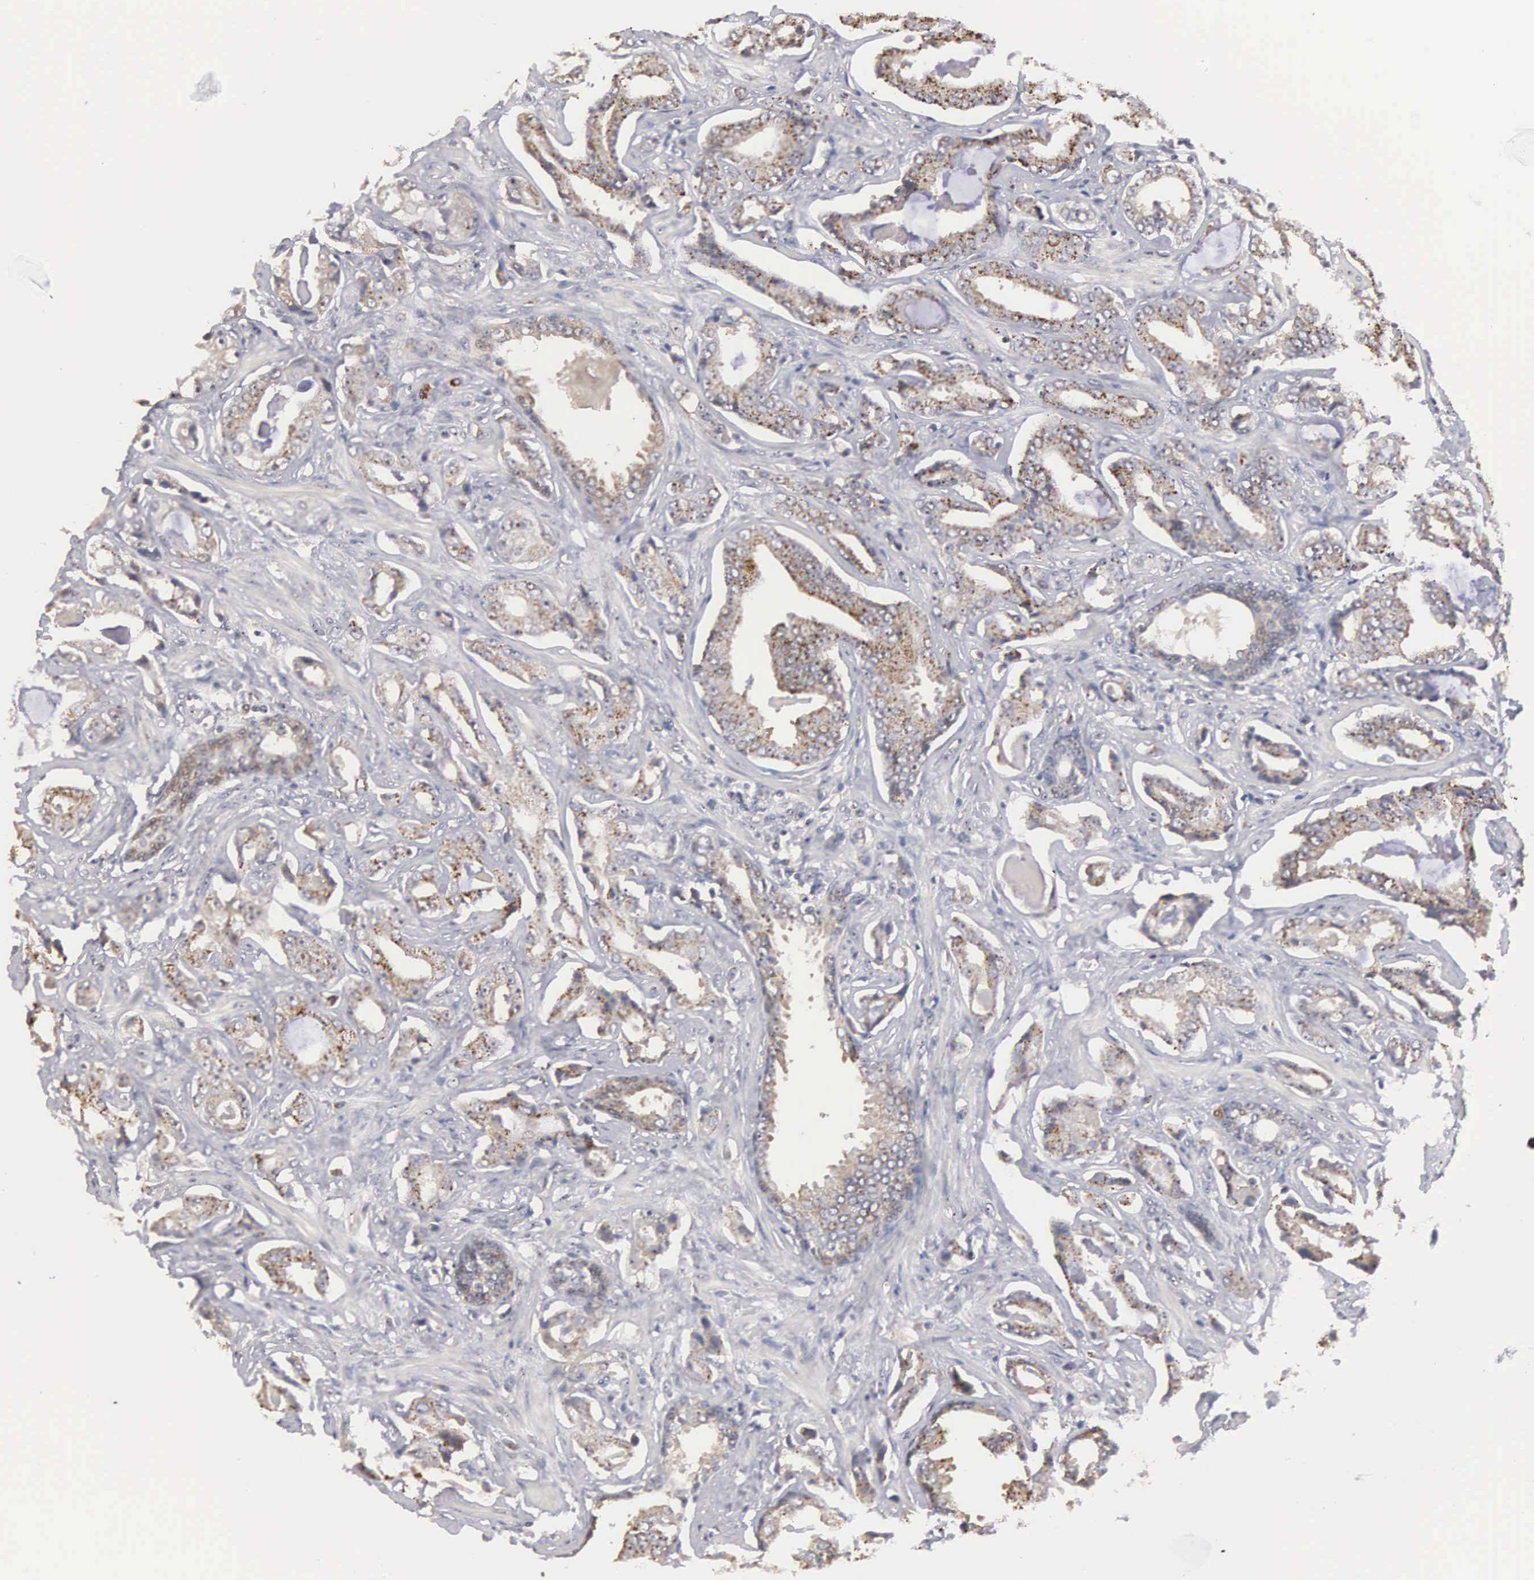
{"staining": {"intensity": "moderate", "quantity": ">75%", "location": "cytoplasmic/membranous"}, "tissue": "prostate cancer", "cell_type": "Tumor cells", "image_type": "cancer", "snomed": [{"axis": "morphology", "description": "Adenocarcinoma, Low grade"}, {"axis": "topography", "description": "Prostate"}], "caption": "Moderate cytoplasmic/membranous positivity for a protein is appreciated in about >75% of tumor cells of prostate cancer using immunohistochemistry (IHC).", "gene": "AMN", "patient": {"sex": "male", "age": 65}}